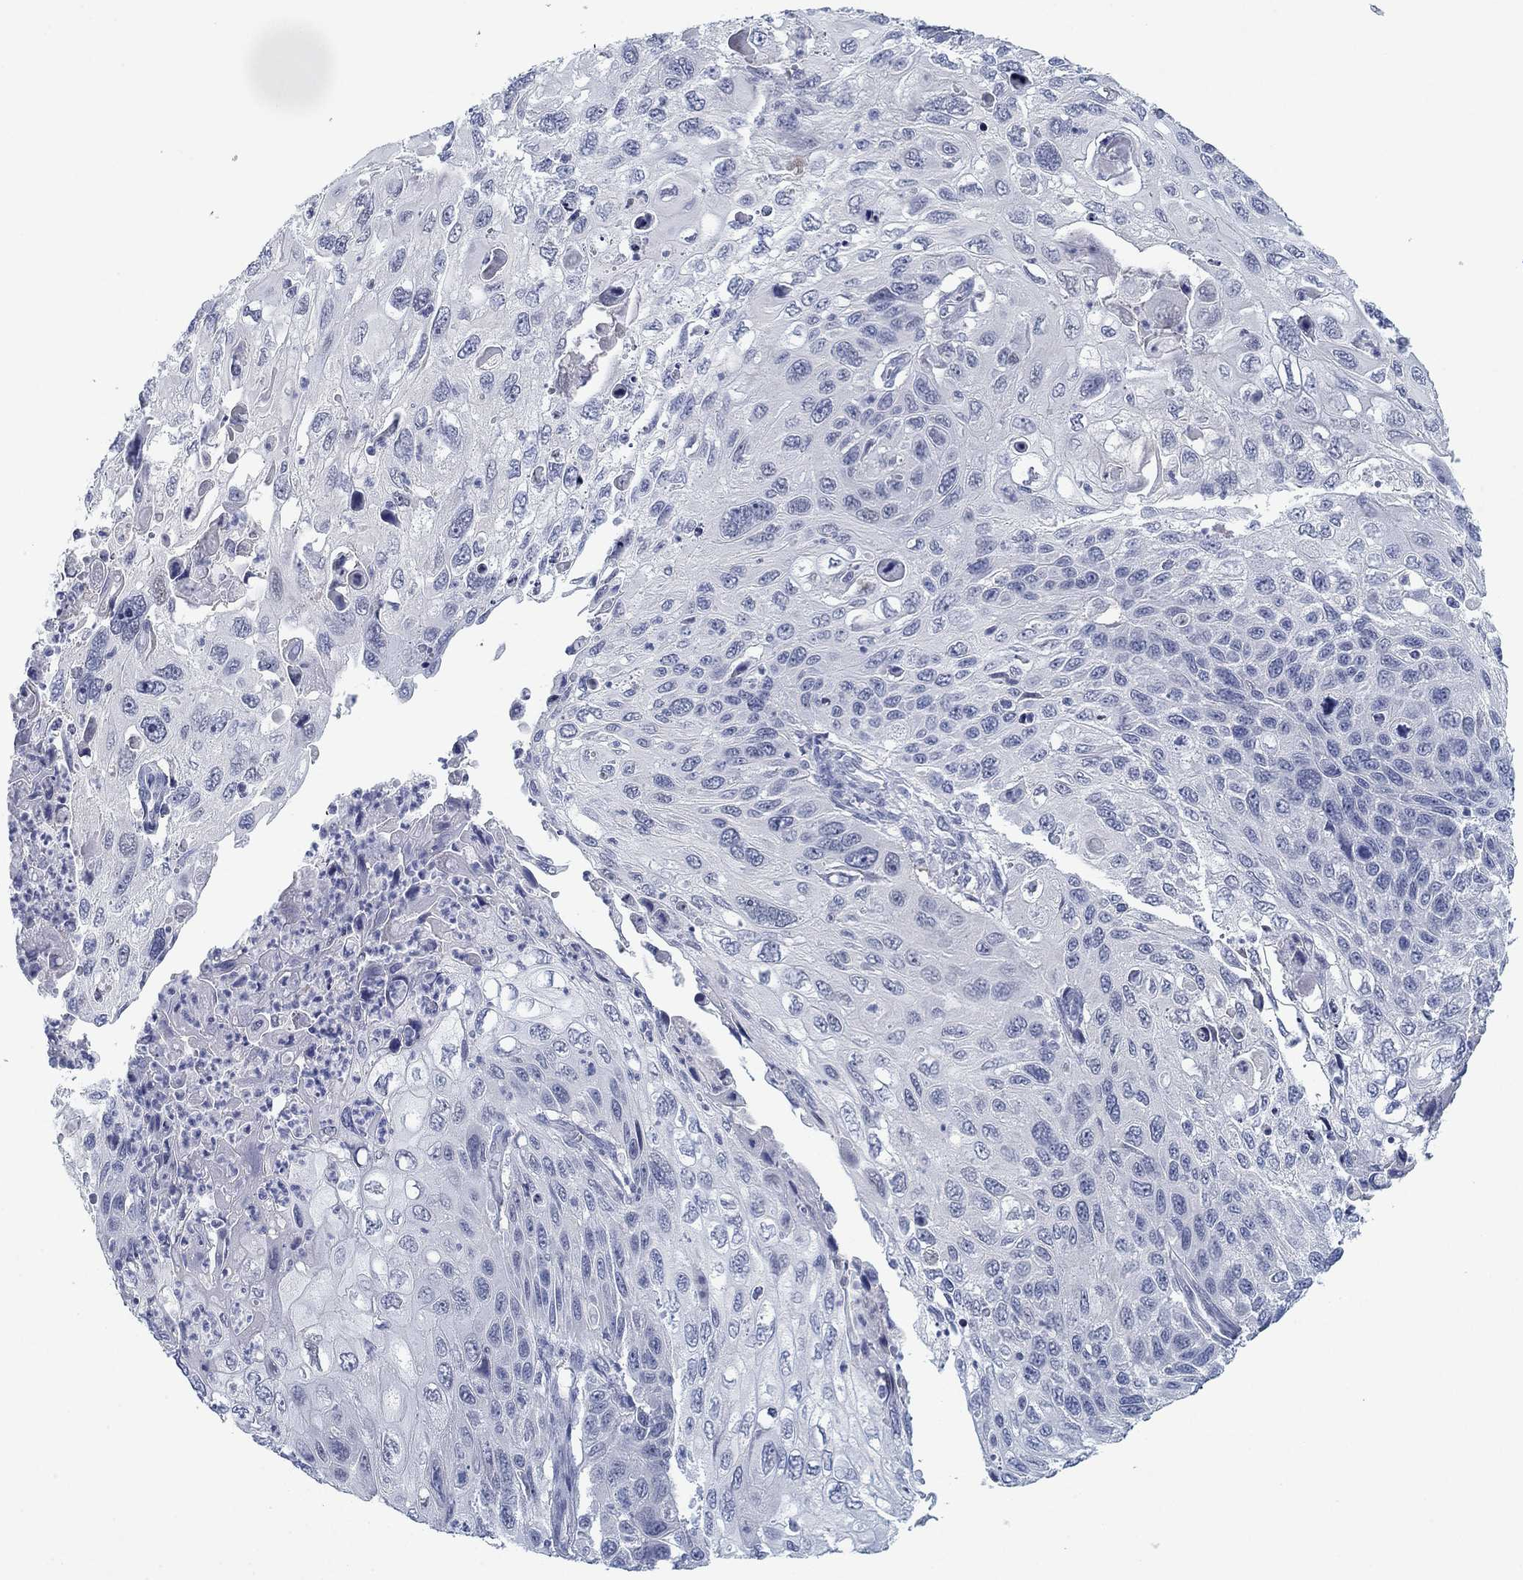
{"staining": {"intensity": "negative", "quantity": "none", "location": "none"}, "tissue": "cervical cancer", "cell_type": "Tumor cells", "image_type": "cancer", "snomed": [{"axis": "morphology", "description": "Squamous cell carcinoma, NOS"}, {"axis": "topography", "description": "Cervix"}], "caption": "This histopathology image is of cervical cancer (squamous cell carcinoma) stained with immunohistochemistry to label a protein in brown with the nuclei are counter-stained blue. There is no staining in tumor cells. Brightfield microscopy of immunohistochemistry (IHC) stained with DAB (3,3'-diaminobenzidine) (brown) and hematoxylin (blue), captured at high magnification.", "gene": "DNAL1", "patient": {"sex": "female", "age": 70}}